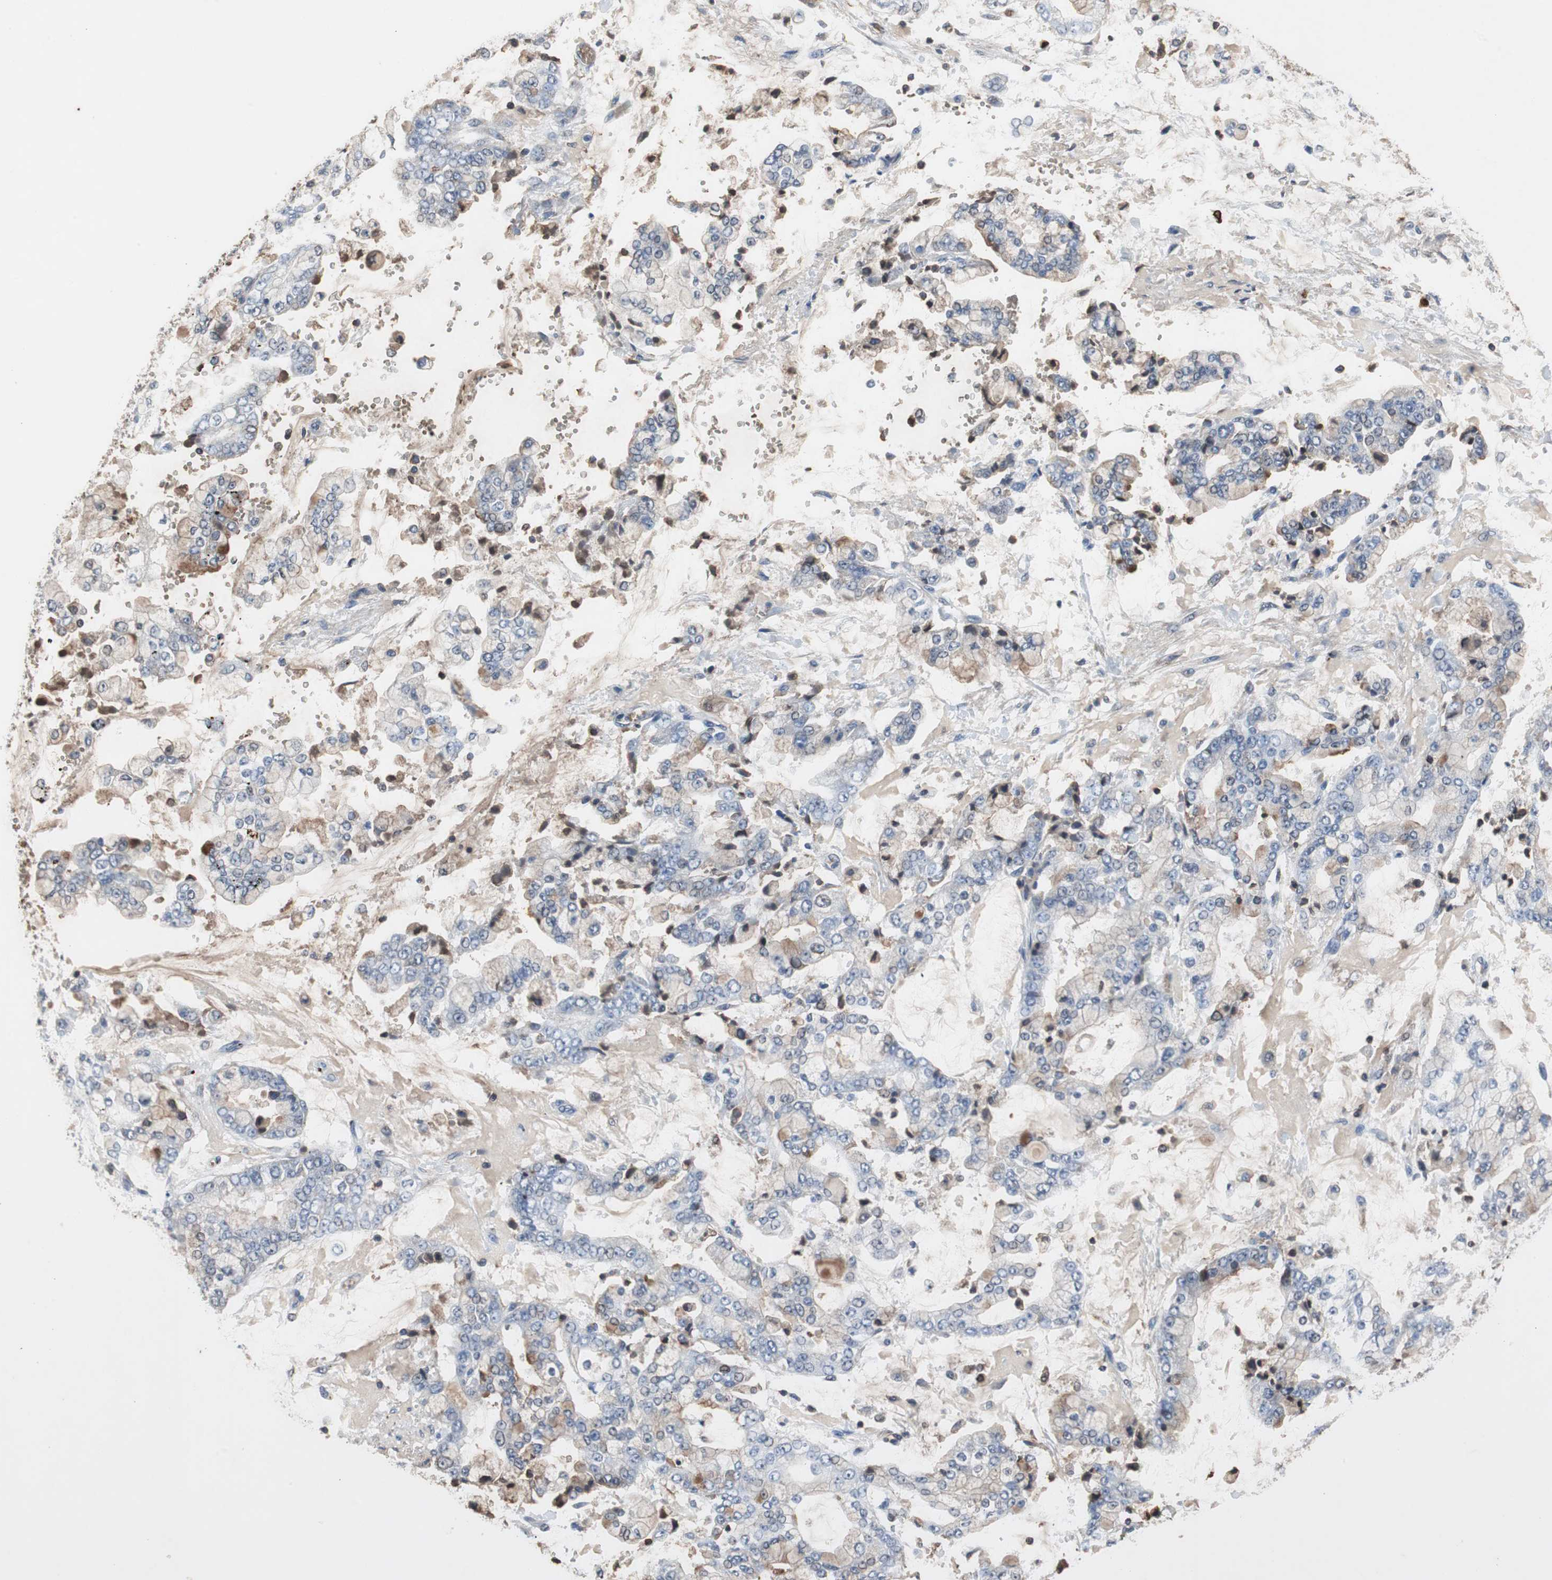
{"staining": {"intensity": "weak", "quantity": "<25%", "location": "cytoplasmic/membranous"}, "tissue": "stomach cancer", "cell_type": "Tumor cells", "image_type": "cancer", "snomed": [{"axis": "morphology", "description": "Adenocarcinoma, NOS"}, {"axis": "topography", "description": "Stomach"}], "caption": "A high-resolution histopathology image shows immunohistochemistry (IHC) staining of adenocarcinoma (stomach), which displays no significant staining in tumor cells.", "gene": "CALB2", "patient": {"sex": "male", "age": 76}}